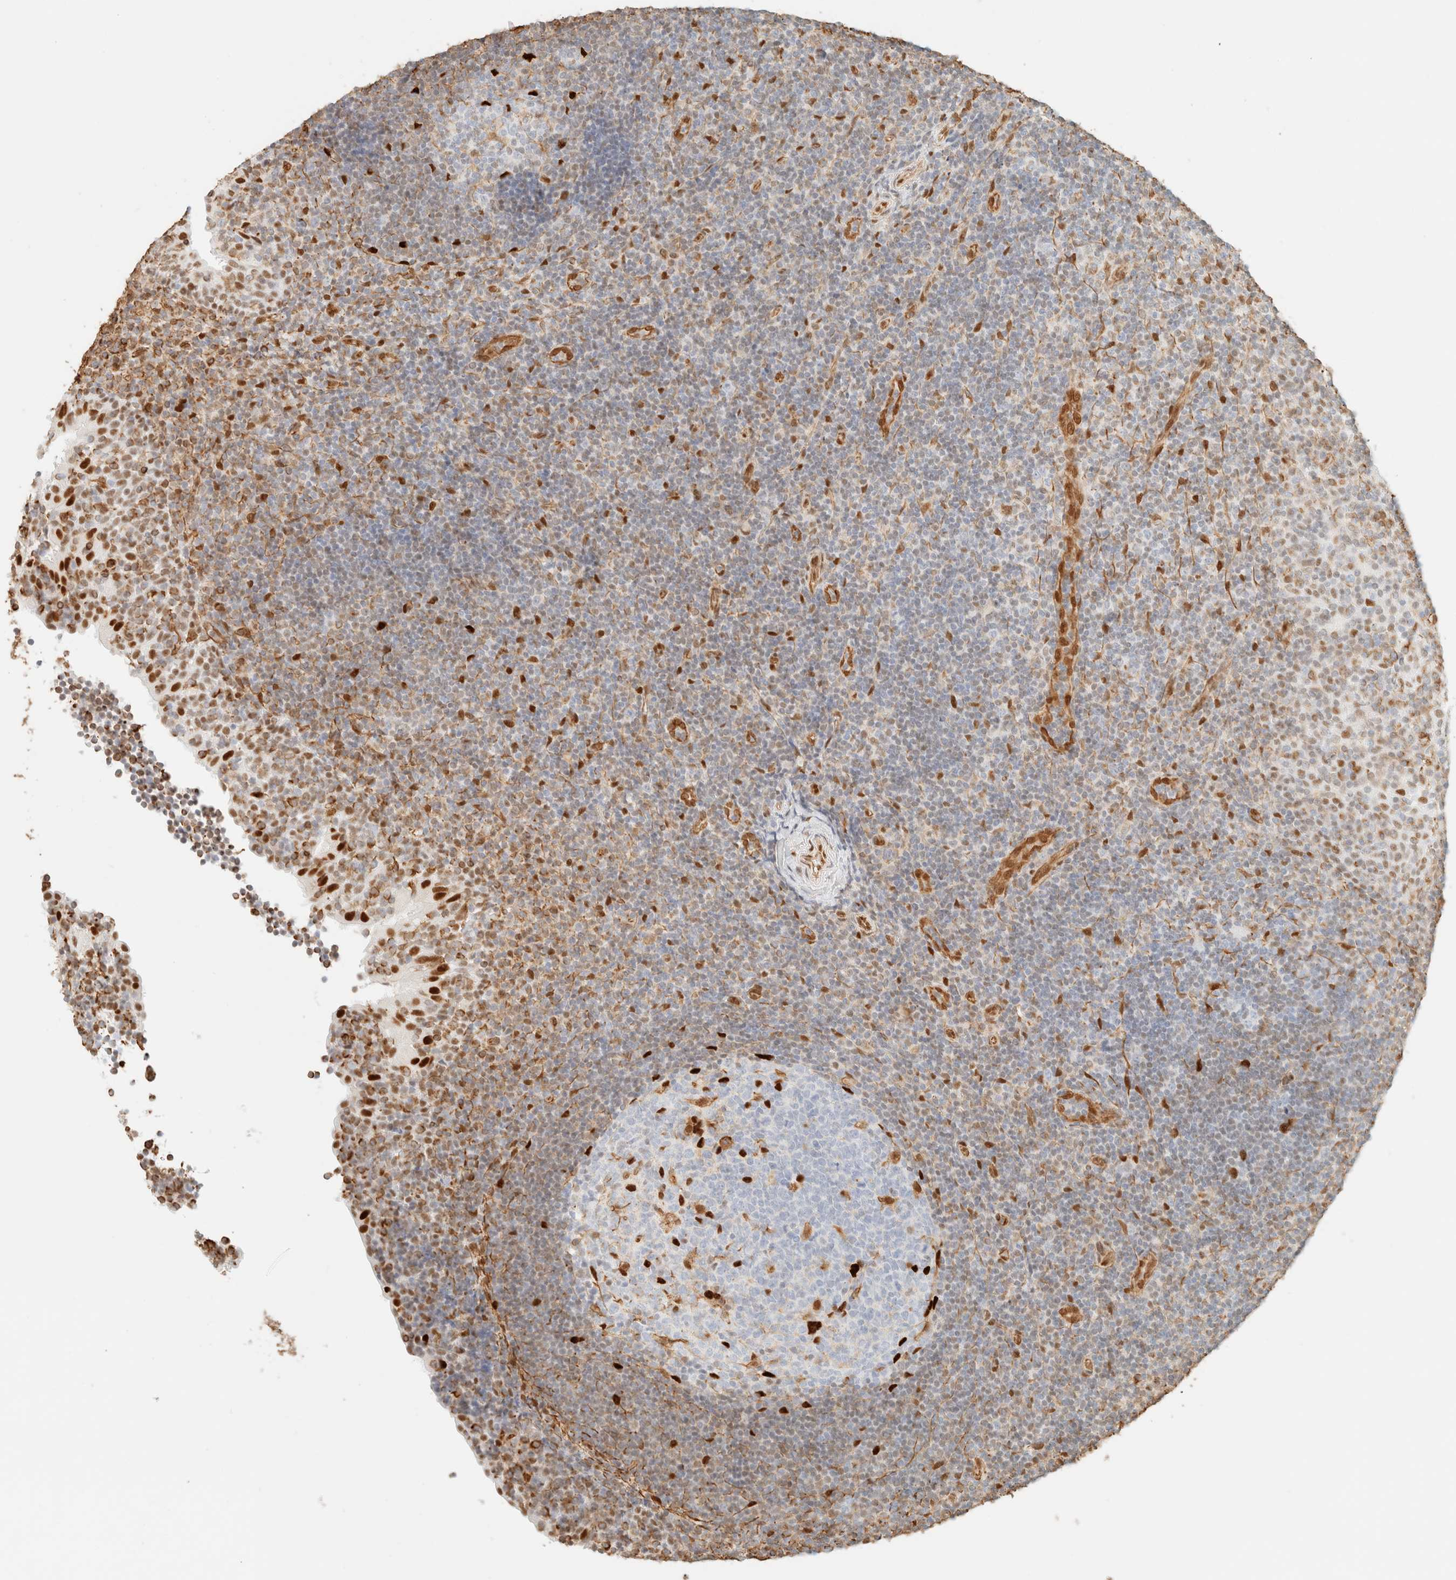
{"staining": {"intensity": "strong", "quantity": "<25%", "location": "nuclear"}, "tissue": "tonsil", "cell_type": "Germinal center cells", "image_type": "normal", "snomed": [{"axis": "morphology", "description": "Normal tissue, NOS"}, {"axis": "topography", "description": "Tonsil"}], "caption": "Protein expression by immunohistochemistry (IHC) shows strong nuclear staining in about <25% of germinal center cells in normal tonsil. (DAB (3,3'-diaminobenzidine) IHC with brightfield microscopy, high magnification).", "gene": "ZSCAN18", "patient": {"sex": "female", "age": 40}}